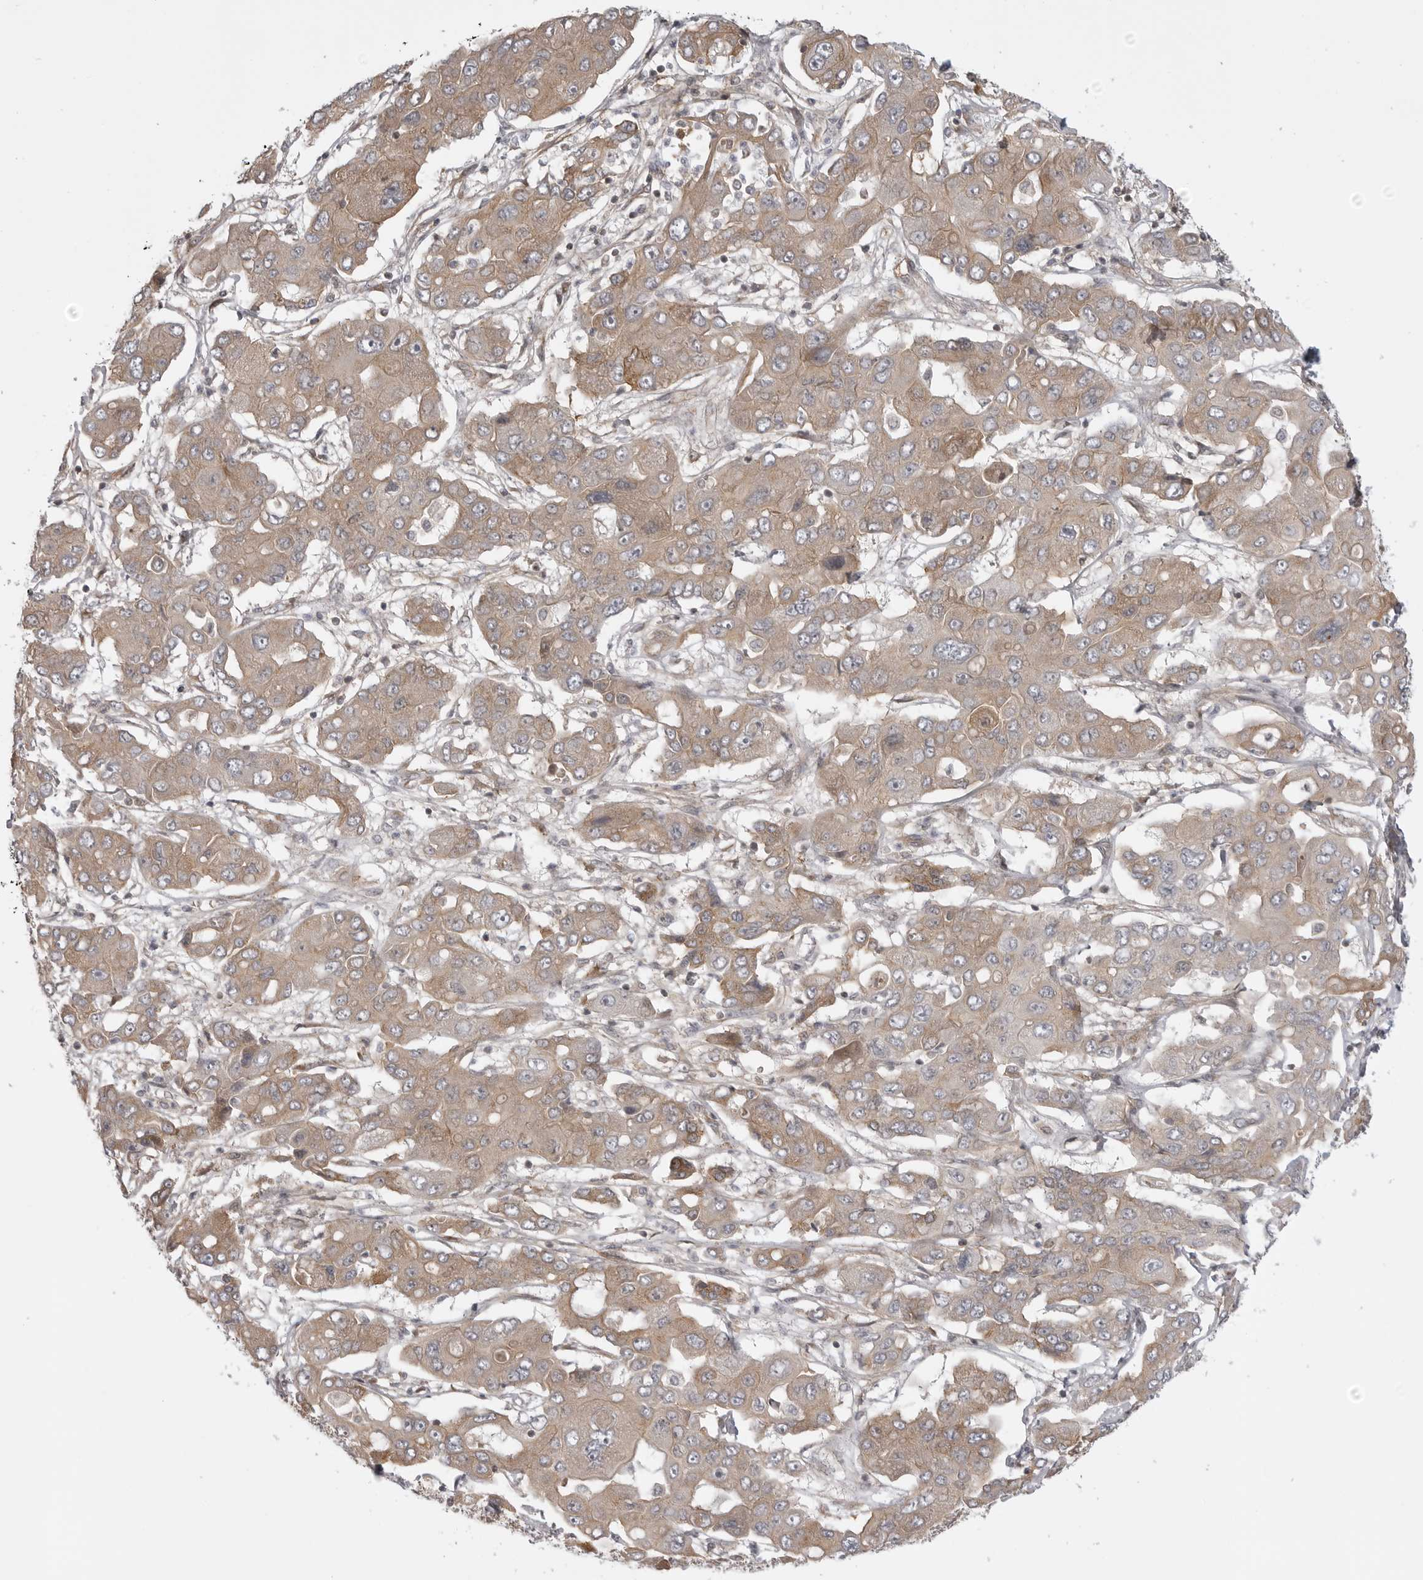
{"staining": {"intensity": "weak", "quantity": ">75%", "location": "cytoplasmic/membranous"}, "tissue": "liver cancer", "cell_type": "Tumor cells", "image_type": "cancer", "snomed": [{"axis": "morphology", "description": "Cholangiocarcinoma"}, {"axis": "topography", "description": "Liver"}], "caption": "Protein staining demonstrates weak cytoplasmic/membranous positivity in about >75% of tumor cells in liver cholangiocarcinoma.", "gene": "LRRC45", "patient": {"sex": "male", "age": 67}}